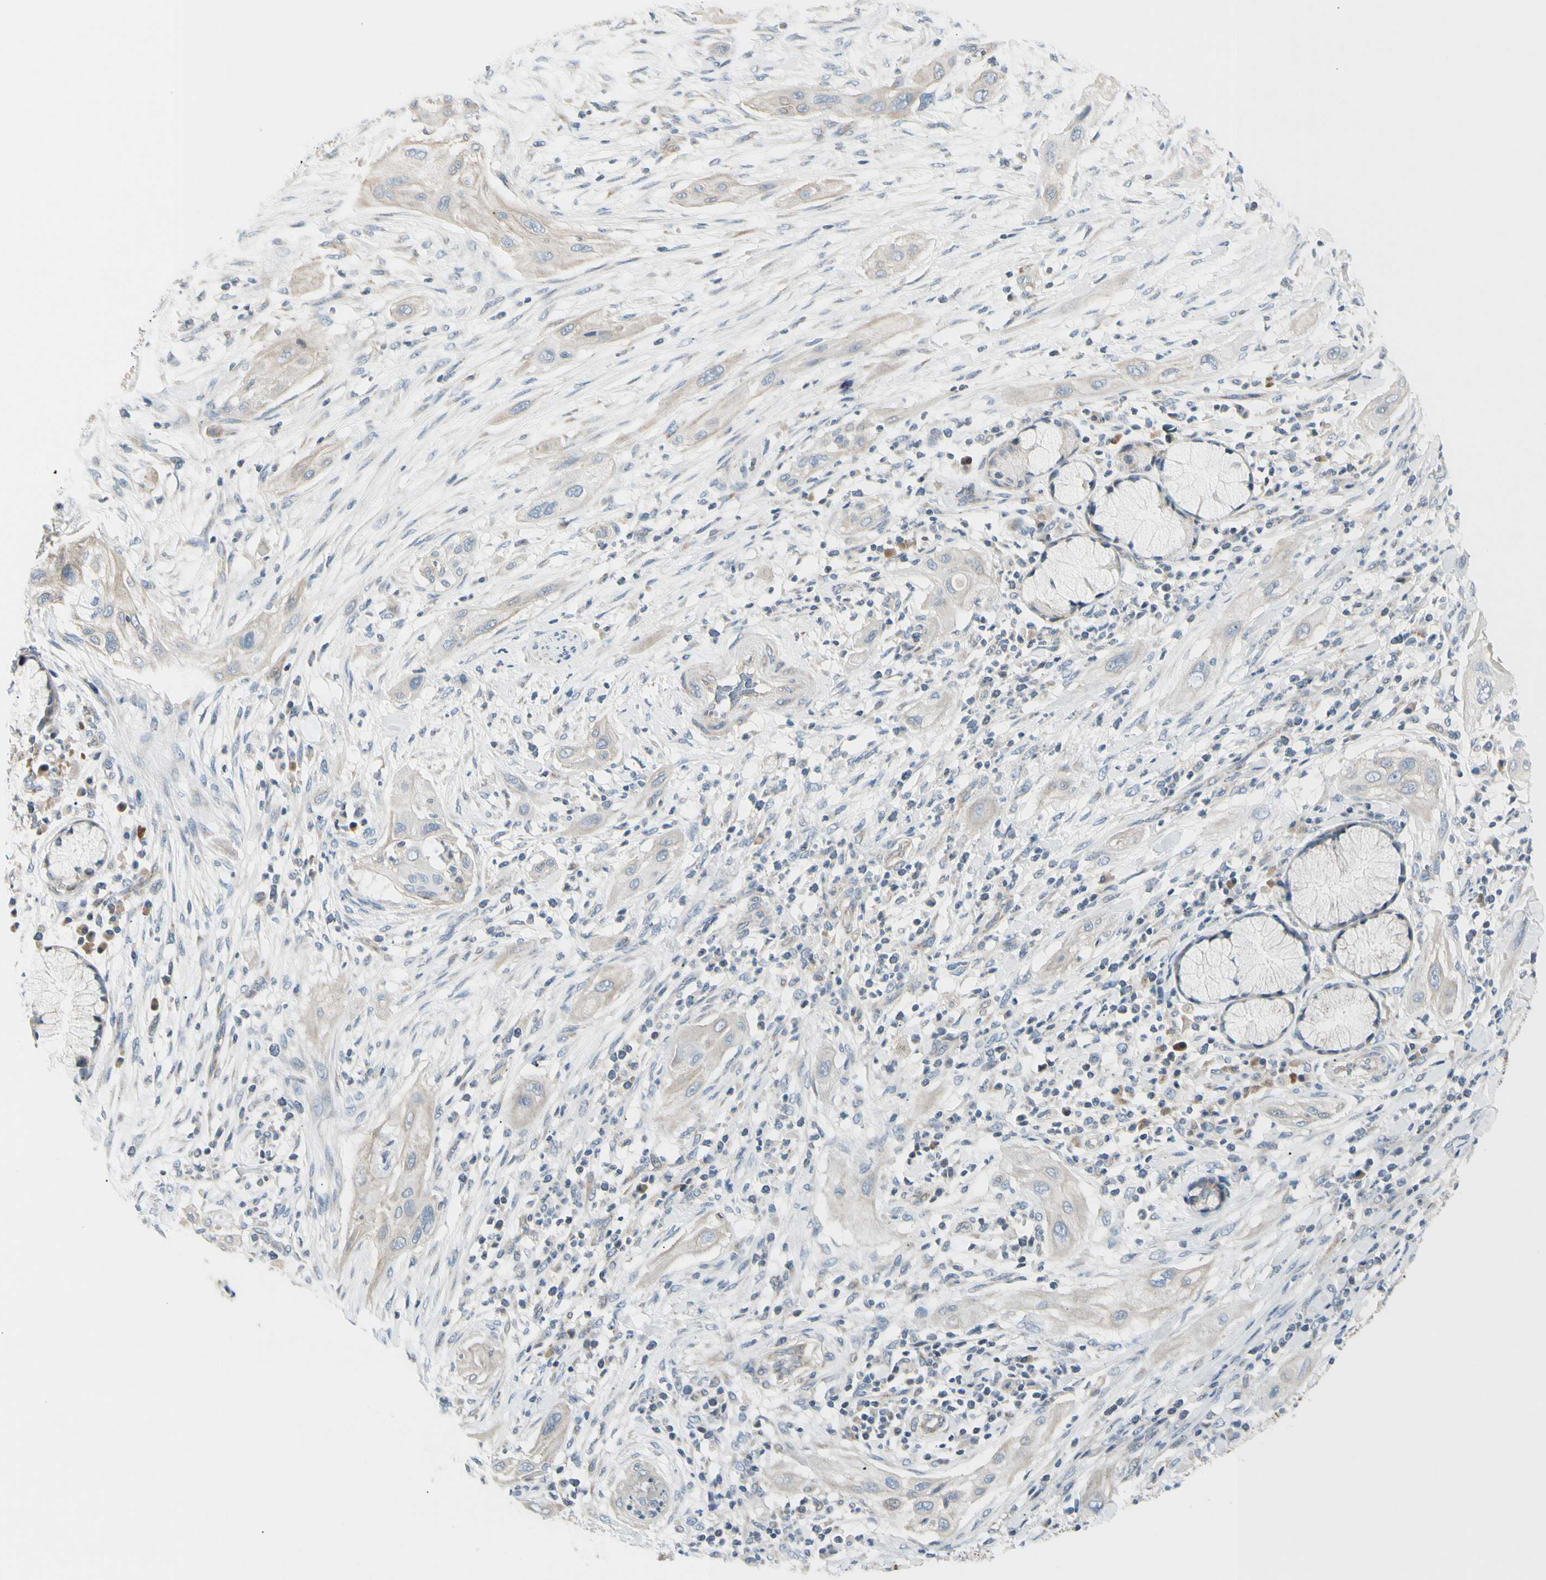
{"staining": {"intensity": "weak", "quantity": ">75%", "location": "cytoplasmic/membranous"}, "tissue": "lung cancer", "cell_type": "Tumor cells", "image_type": "cancer", "snomed": [{"axis": "morphology", "description": "Squamous cell carcinoma, NOS"}, {"axis": "topography", "description": "Lung"}], "caption": "IHC (DAB) staining of human lung squamous cell carcinoma shows weak cytoplasmic/membranous protein expression in approximately >75% of tumor cells. Nuclei are stained in blue.", "gene": "EPHA3", "patient": {"sex": "female", "age": 47}}